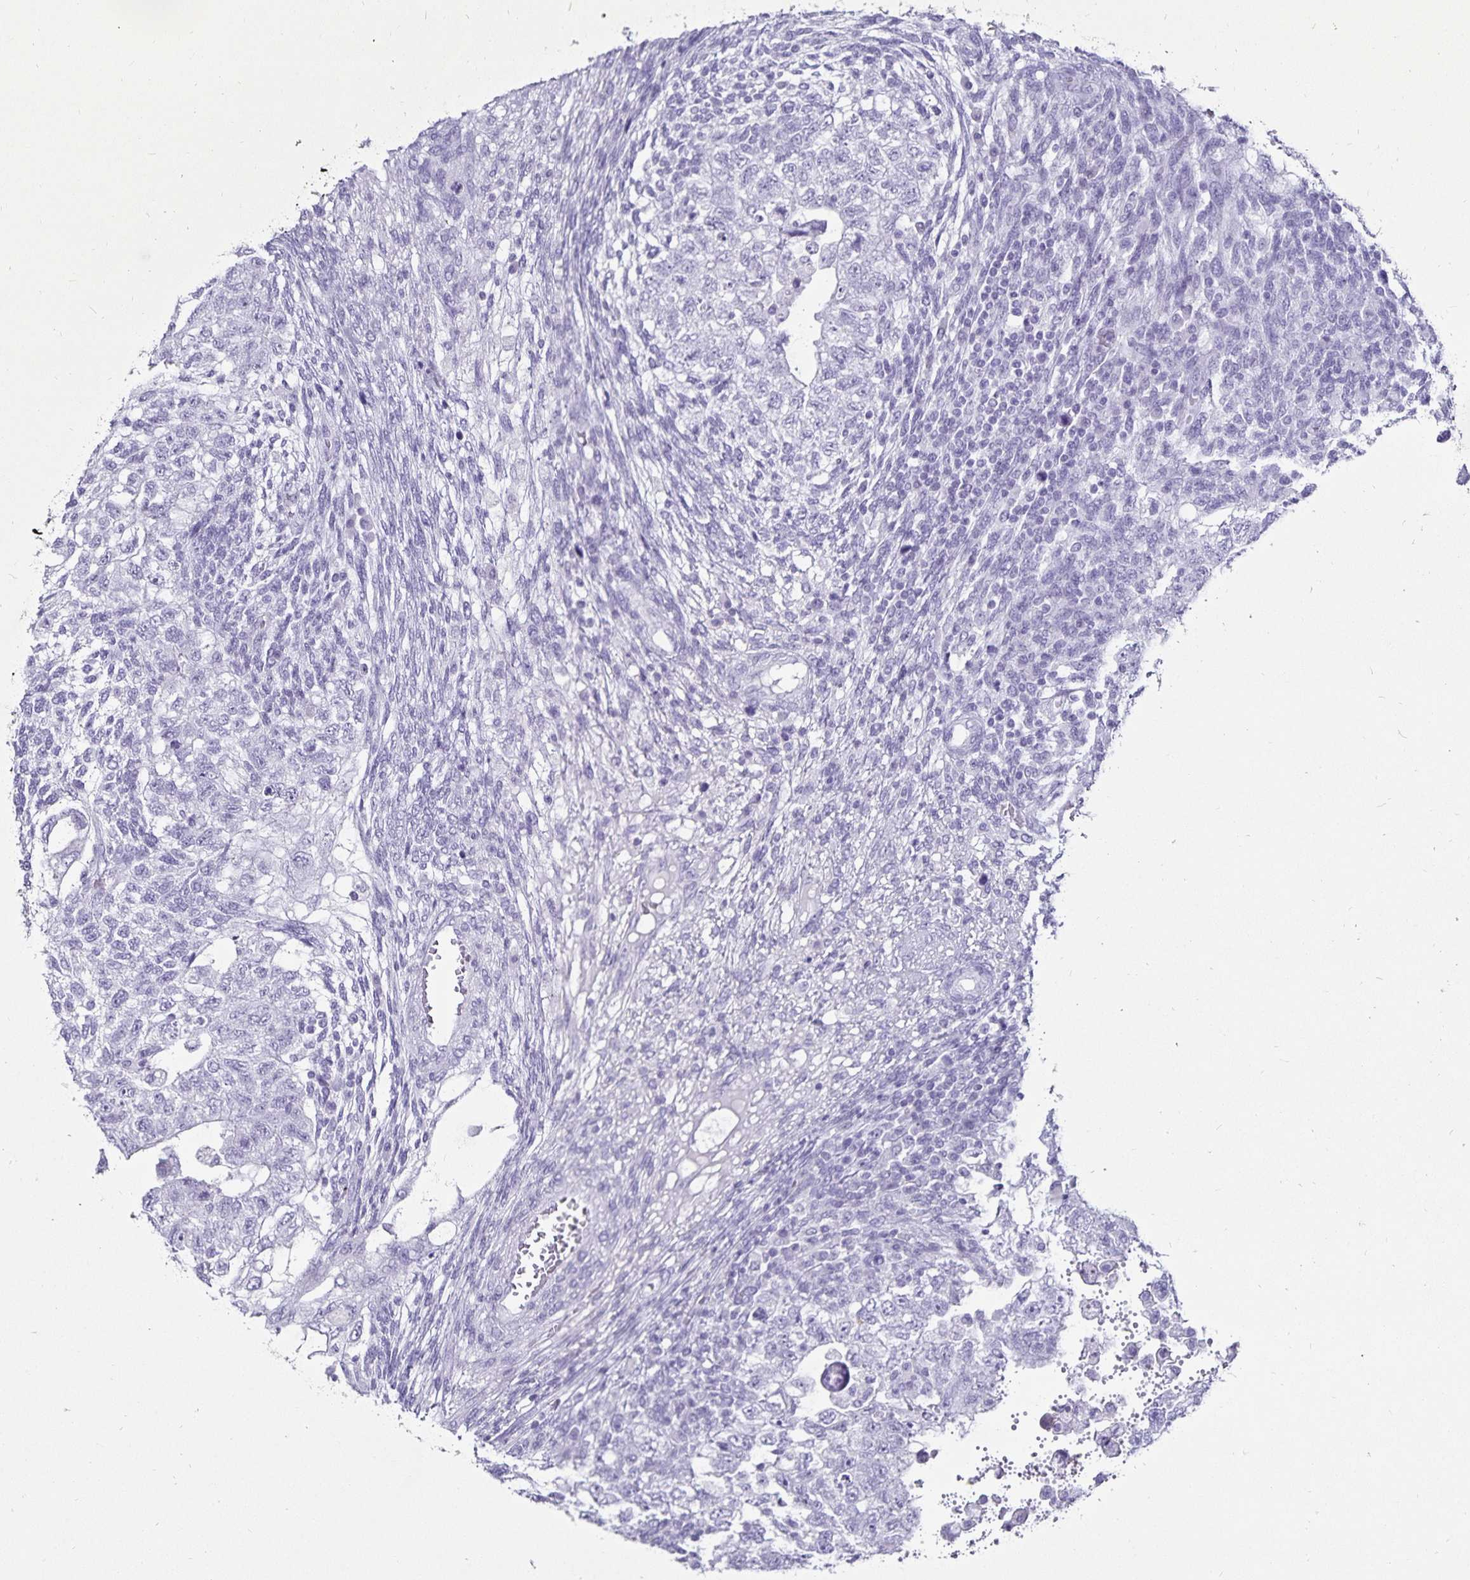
{"staining": {"intensity": "negative", "quantity": "none", "location": "none"}, "tissue": "testis cancer", "cell_type": "Tumor cells", "image_type": "cancer", "snomed": [{"axis": "morphology", "description": "Normal tissue, NOS"}, {"axis": "morphology", "description": "Carcinoma, Embryonal, NOS"}, {"axis": "topography", "description": "Testis"}], "caption": "IHC photomicrograph of testis cancer (embryonal carcinoma) stained for a protein (brown), which reveals no staining in tumor cells. Brightfield microscopy of immunohistochemistry (IHC) stained with DAB (brown) and hematoxylin (blue), captured at high magnification.", "gene": "DEFA6", "patient": {"sex": "male", "age": 36}}